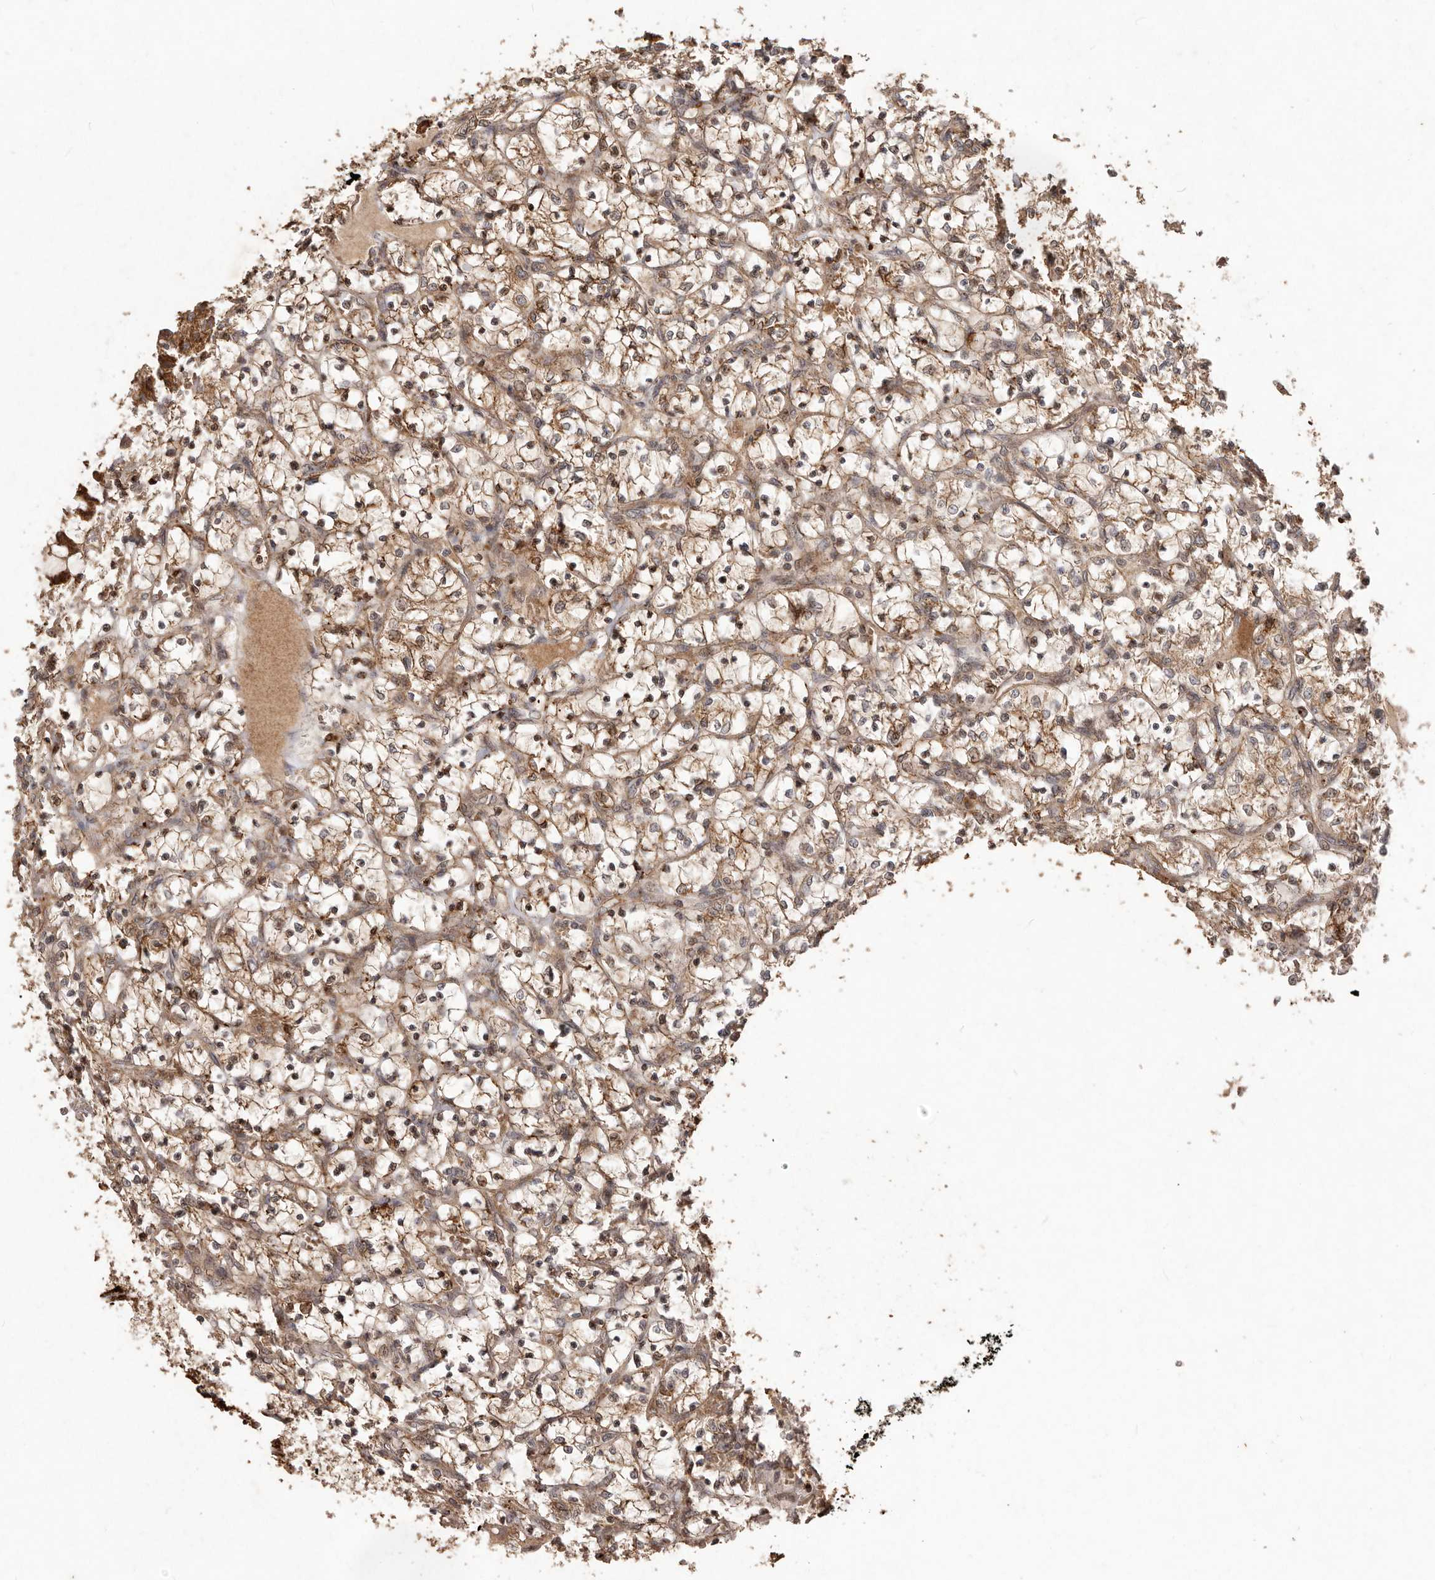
{"staining": {"intensity": "moderate", "quantity": ">75%", "location": "cytoplasmic/membranous"}, "tissue": "renal cancer", "cell_type": "Tumor cells", "image_type": "cancer", "snomed": [{"axis": "morphology", "description": "Adenocarcinoma, NOS"}, {"axis": "topography", "description": "Kidney"}], "caption": "Immunohistochemical staining of renal cancer exhibits medium levels of moderate cytoplasmic/membranous staining in about >75% of tumor cells. (DAB IHC with brightfield microscopy, high magnification).", "gene": "PLOD2", "patient": {"sex": "female", "age": 69}}